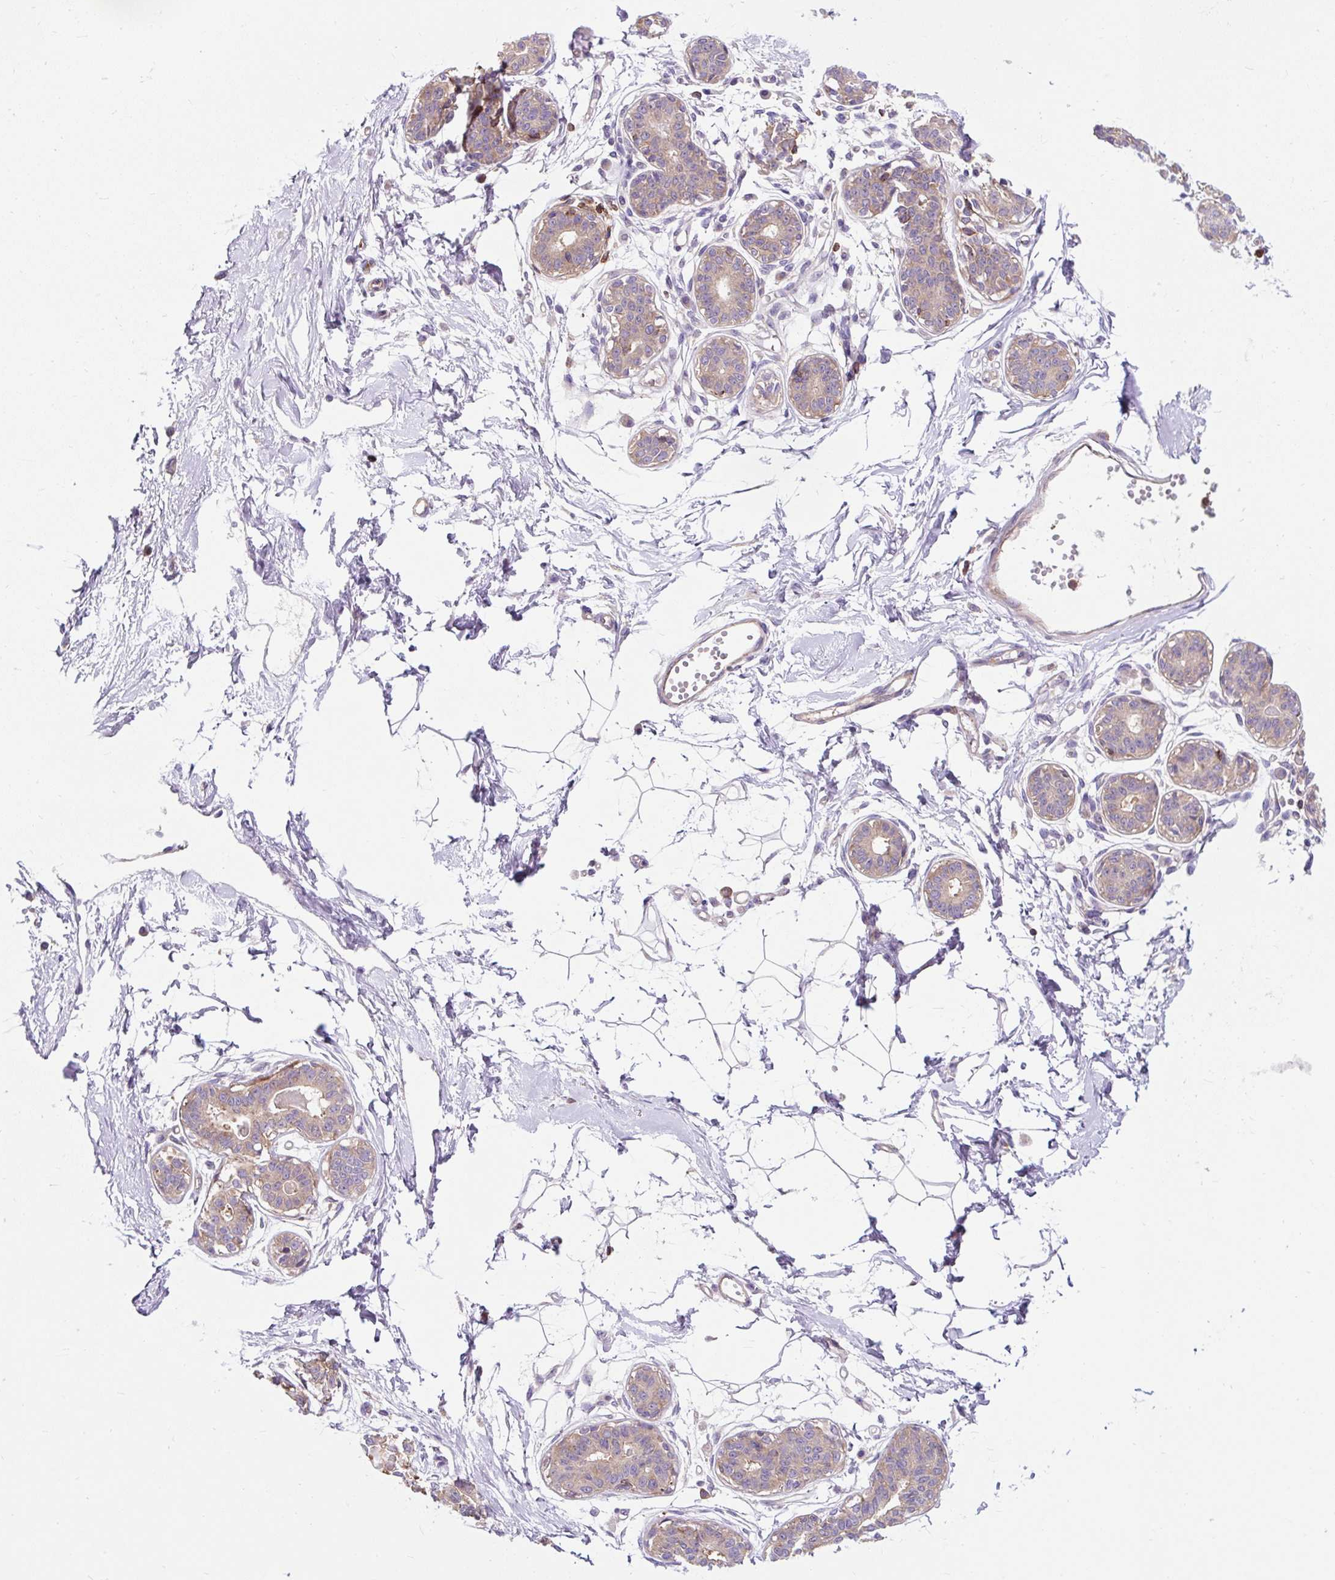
{"staining": {"intensity": "negative", "quantity": "none", "location": "none"}, "tissue": "breast", "cell_type": "Adipocytes", "image_type": "normal", "snomed": [{"axis": "morphology", "description": "Normal tissue, NOS"}, {"axis": "topography", "description": "Breast"}], "caption": "IHC micrograph of normal breast stained for a protein (brown), which exhibits no positivity in adipocytes. The staining is performed using DAB (3,3'-diaminobenzidine) brown chromogen with nuclei counter-stained in using hematoxylin.", "gene": "CISD3", "patient": {"sex": "female", "age": 45}}